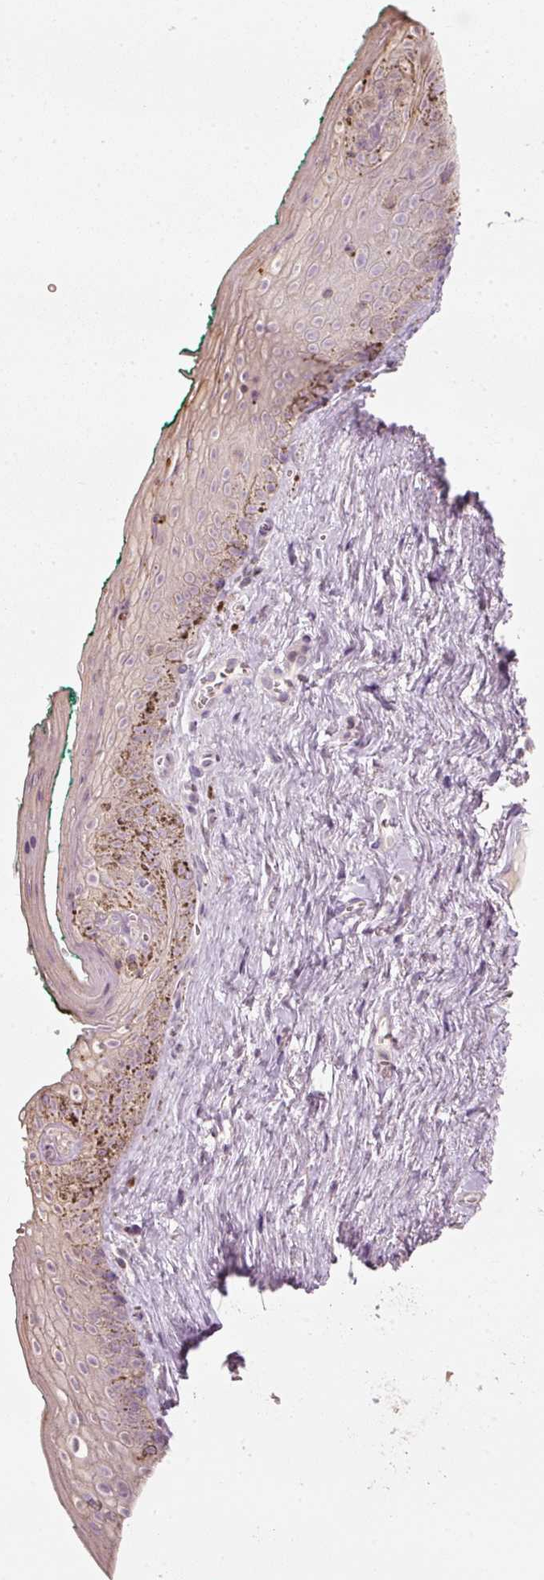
{"staining": {"intensity": "moderate", "quantity": "25%-75%", "location": "cytoplasmic/membranous,nuclear"}, "tissue": "vagina", "cell_type": "Squamous epithelial cells", "image_type": "normal", "snomed": [{"axis": "morphology", "description": "Normal tissue, NOS"}, {"axis": "topography", "description": "Vulva"}, {"axis": "topography", "description": "Vagina"}, {"axis": "topography", "description": "Peripheral nerve tissue"}], "caption": "Protein expression analysis of unremarkable human vagina reveals moderate cytoplasmic/membranous,nuclear expression in about 25%-75% of squamous epithelial cells. (Brightfield microscopy of DAB IHC at high magnification).", "gene": "TREX2", "patient": {"sex": "female", "age": 66}}